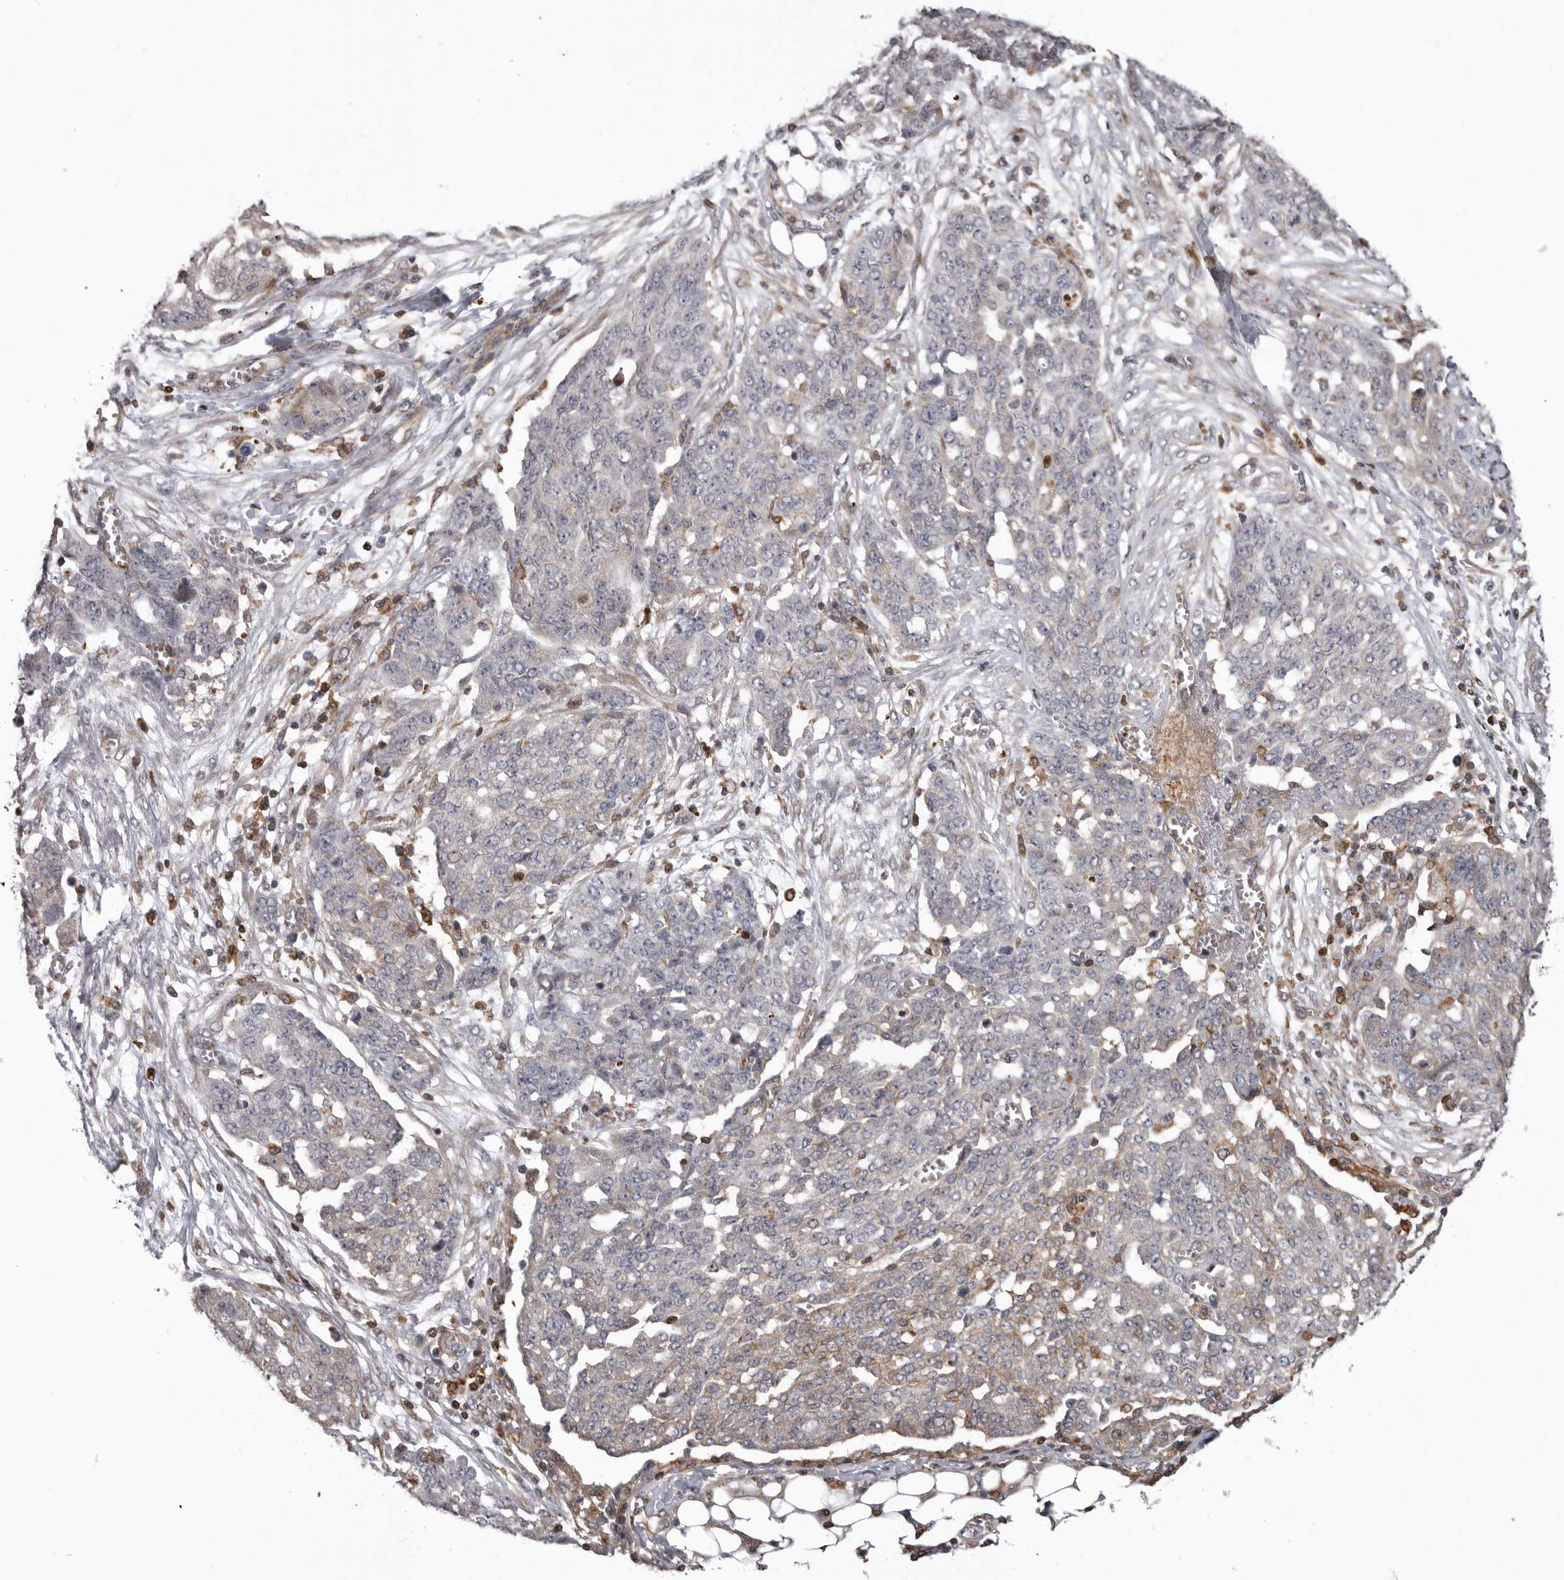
{"staining": {"intensity": "weak", "quantity": "<25%", "location": "cytoplasmic/membranous"}, "tissue": "ovarian cancer", "cell_type": "Tumor cells", "image_type": "cancer", "snomed": [{"axis": "morphology", "description": "Cystadenocarcinoma, serous, NOS"}, {"axis": "topography", "description": "Soft tissue"}, {"axis": "topography", "description": "Ovary"}], "caption": "Serous cystadenocarcinoma (ovarian) stained for a protein using immunohistochemistry (IHC) displays no expression tumor cells.", "gene": "FGFR4", "patient": {"sex": "female", "age": 57}}